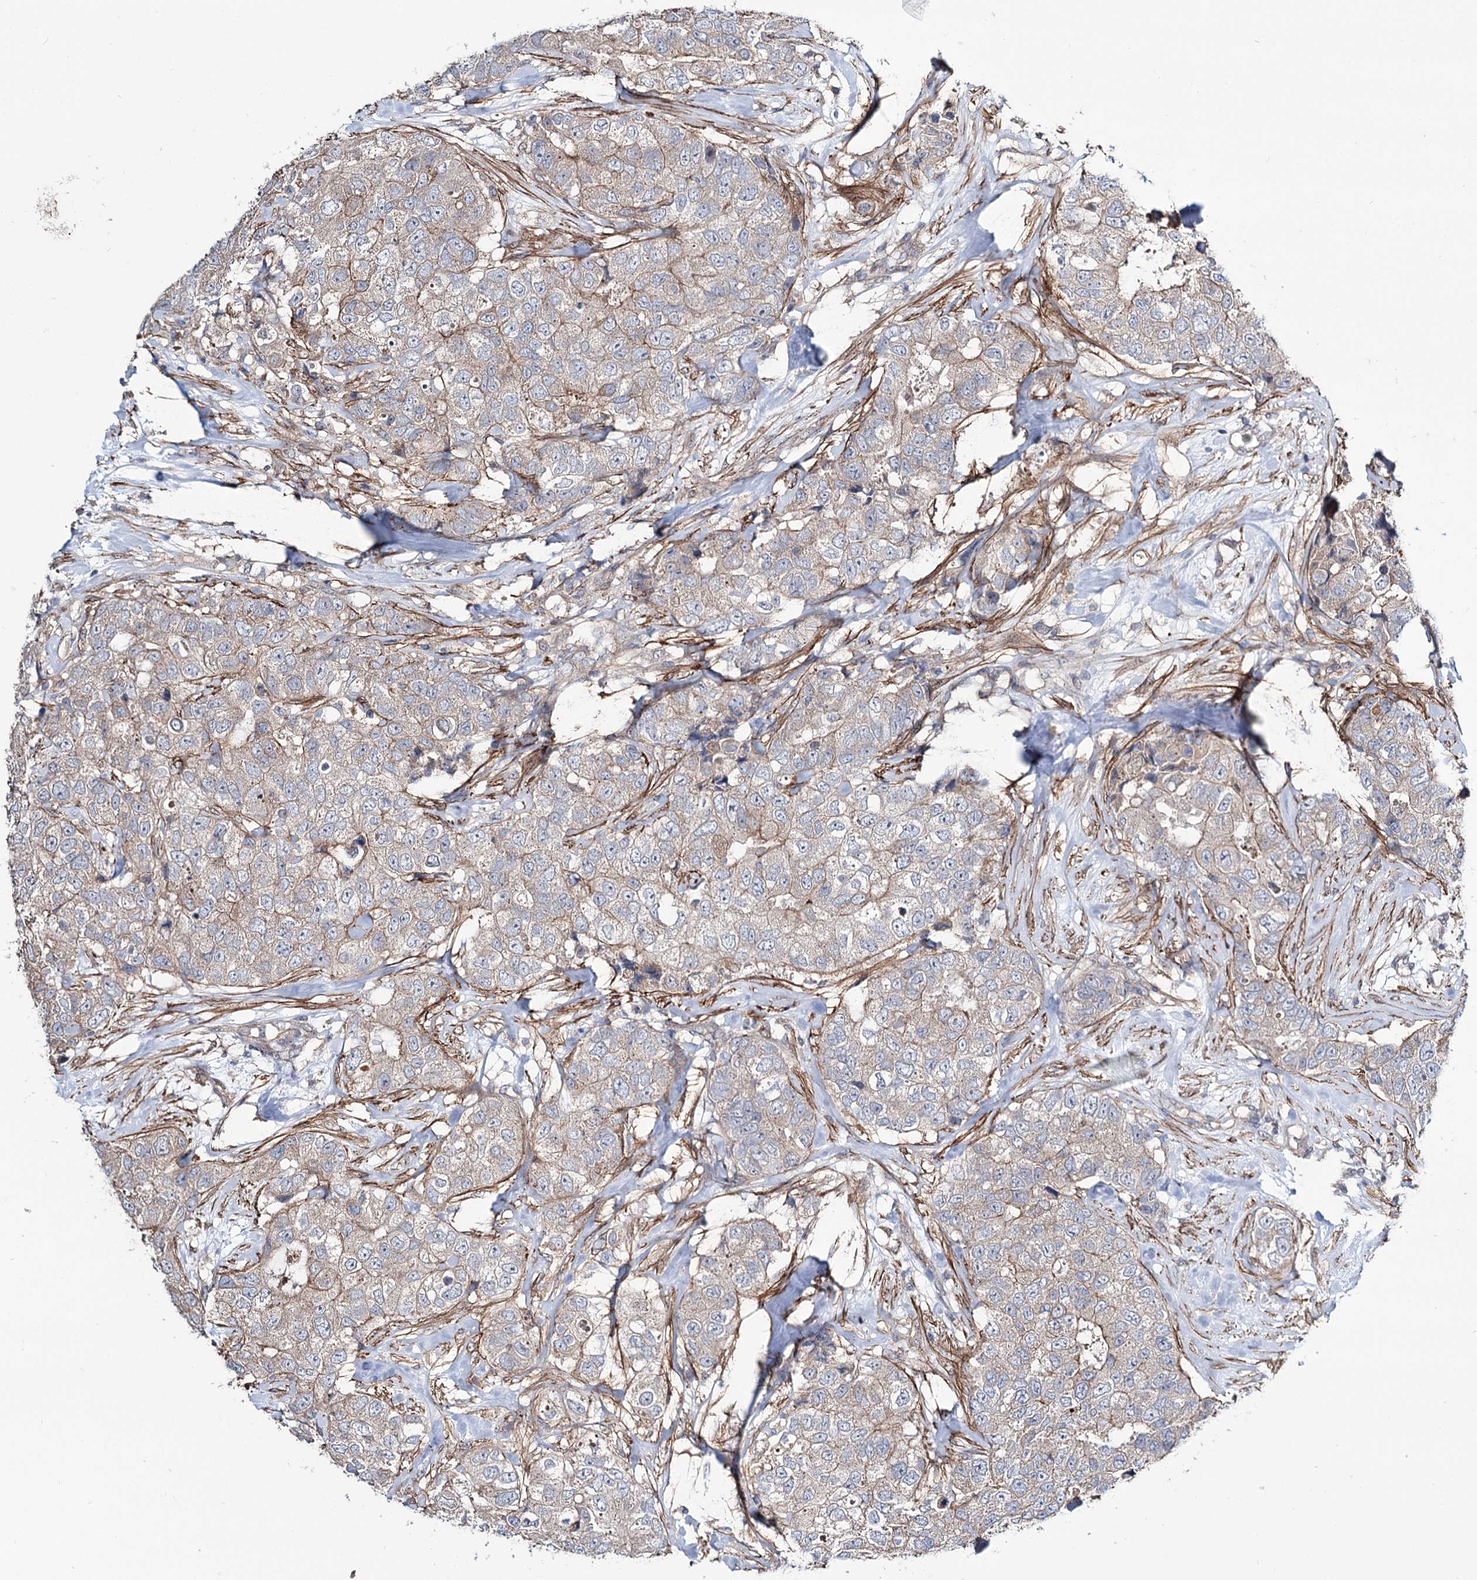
{"staining": {"intensity": "weak", "quantity": ">75%", "location": "cytoplasmic/membranous"}, "tissue": "breast cancer", "cell_type": "Tumor cells", "image_type": "cancer", "snomed": [{"axis": "morphology", "description": "Duct carcinoma"}, {"axis": "topography", "description": "Breast"}], "caption": "Immunohistochemistry photomicrograph of neoplastic tissue: human breast cancer (invasive ductal carcinoma) stained using immunohistochemistry (IHC) reveals low levels of weak protein expression localized specifically in the cytoplasmic/membranous of tumor cells, appearing as a cytoplasmic/membranous brown color.", "gene": "SEC24A", "patient": {"sex": "female", "age": 62}}